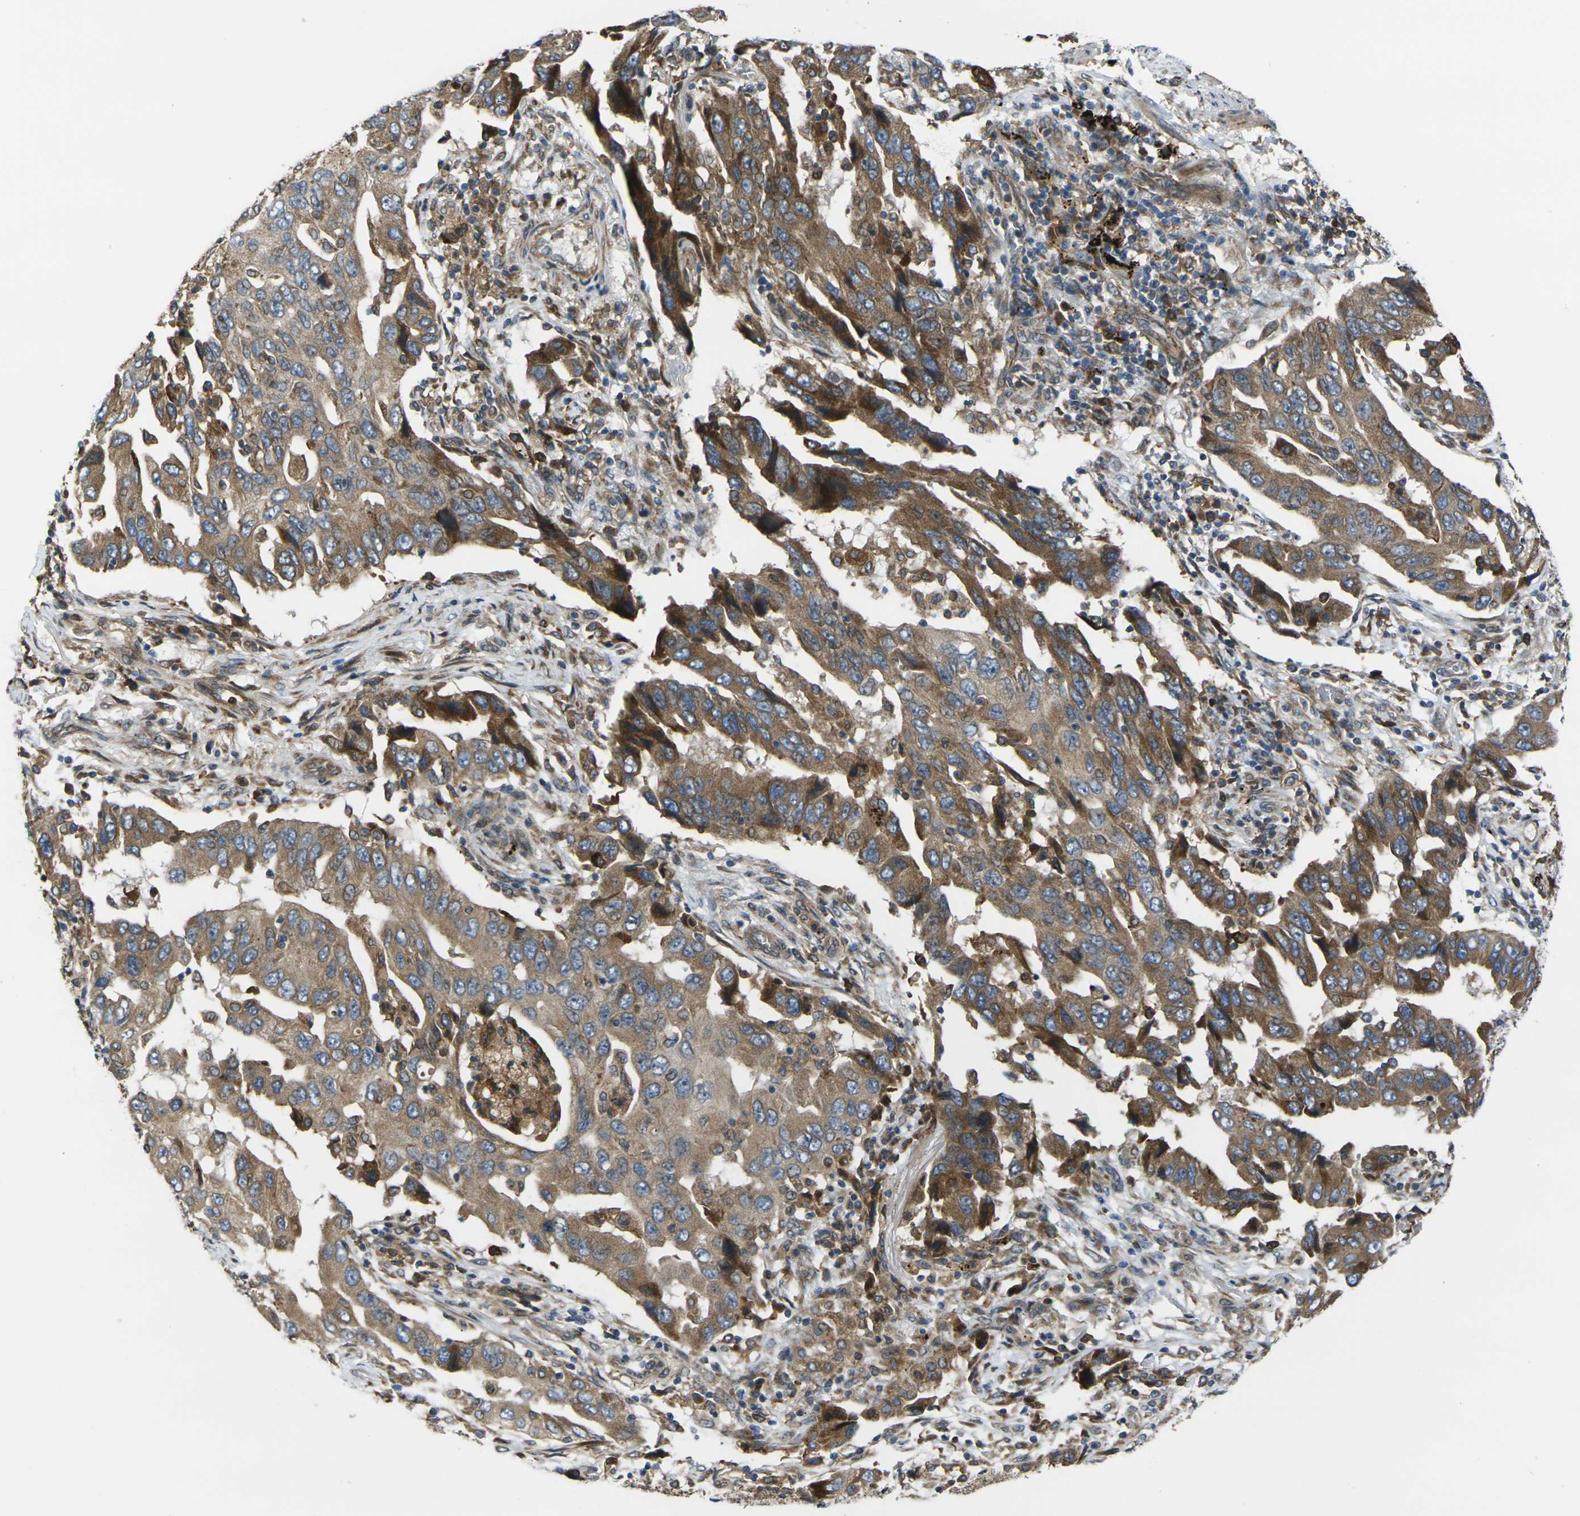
{"staining": {"intensity": "moderate", "quantity": ">75%", "location": "cytoplasmic/membranous"}, "tissue": "lung cancer", "cell_type": "Tumor cells", "image_type": "cancer", "snomed": [{"axis": "morphology", "description": "Adenocarcinoma, NOS"}, {"axis": "topography", "description": "Lung"}], "caption": "Immunohistochemistry micrograph of lung adenocarcinoma stained for a protein (brown), which reveals medium levels of moderate cytoplasmic/membranous positivity in approximately >75% of tumor cells.", "gene": "FZD1", "patient": {"sex": "female", "age": 65}}